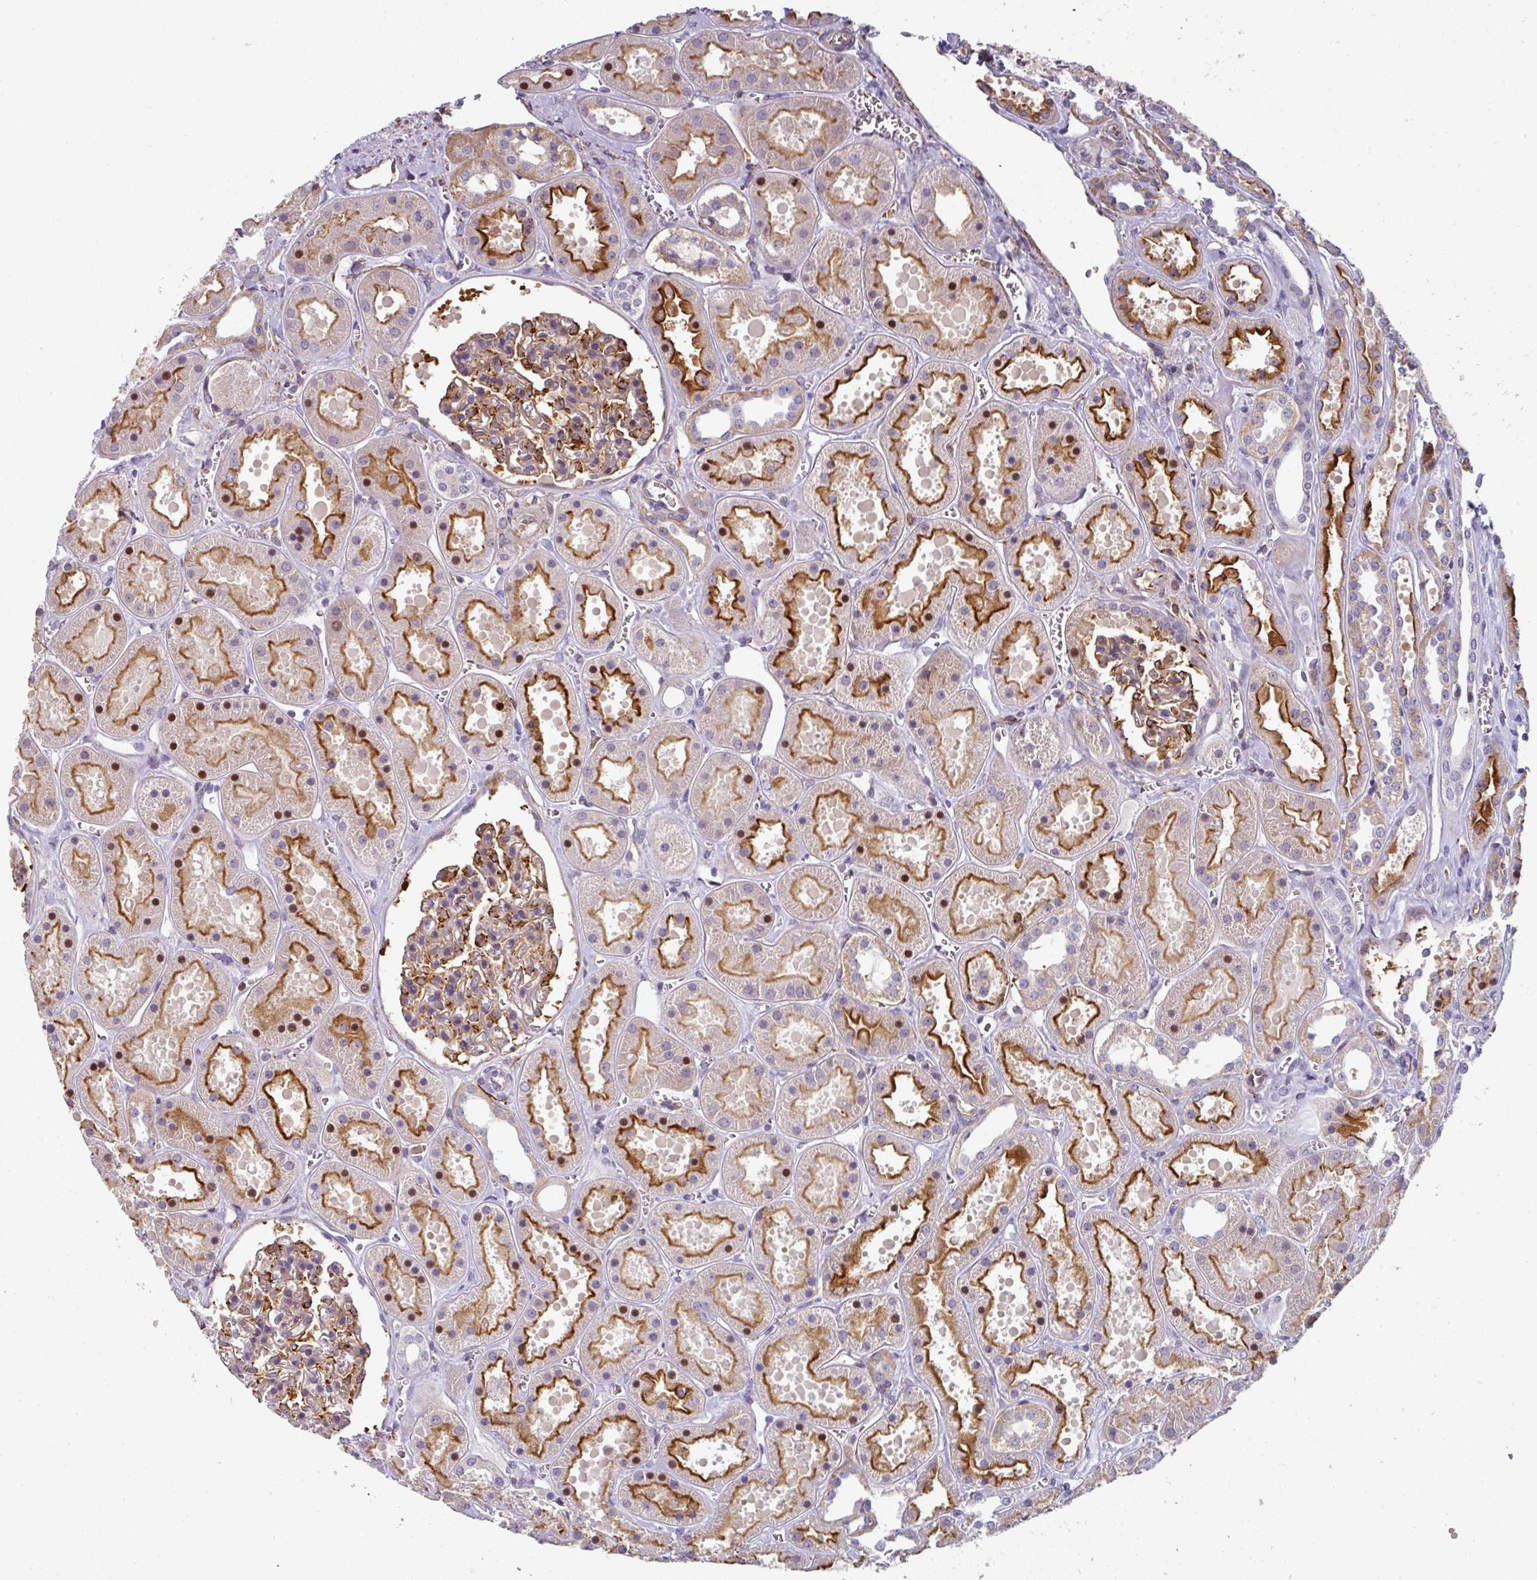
{"staining": {"intensity": "strong", "quantity": "<25%", "location": "cytoplasmic/membranous"}, "tissue": "kidney", "cell_type": "Cells in glomeruli", "image_type": "normal", "snomed": [{"axis": "morphology", "description": "Normal tissue, NOS"}, {"axis": "topography", "description": "Kidney"}], "caption": "Immunohistochemistry of unremarkable human kidney shows medium levels of strong cytoplasmic/membranous expression in about <25% of cells in glomeruli.", "gene": "BEND5", "patient": {"sex": "female", "age": 41}}